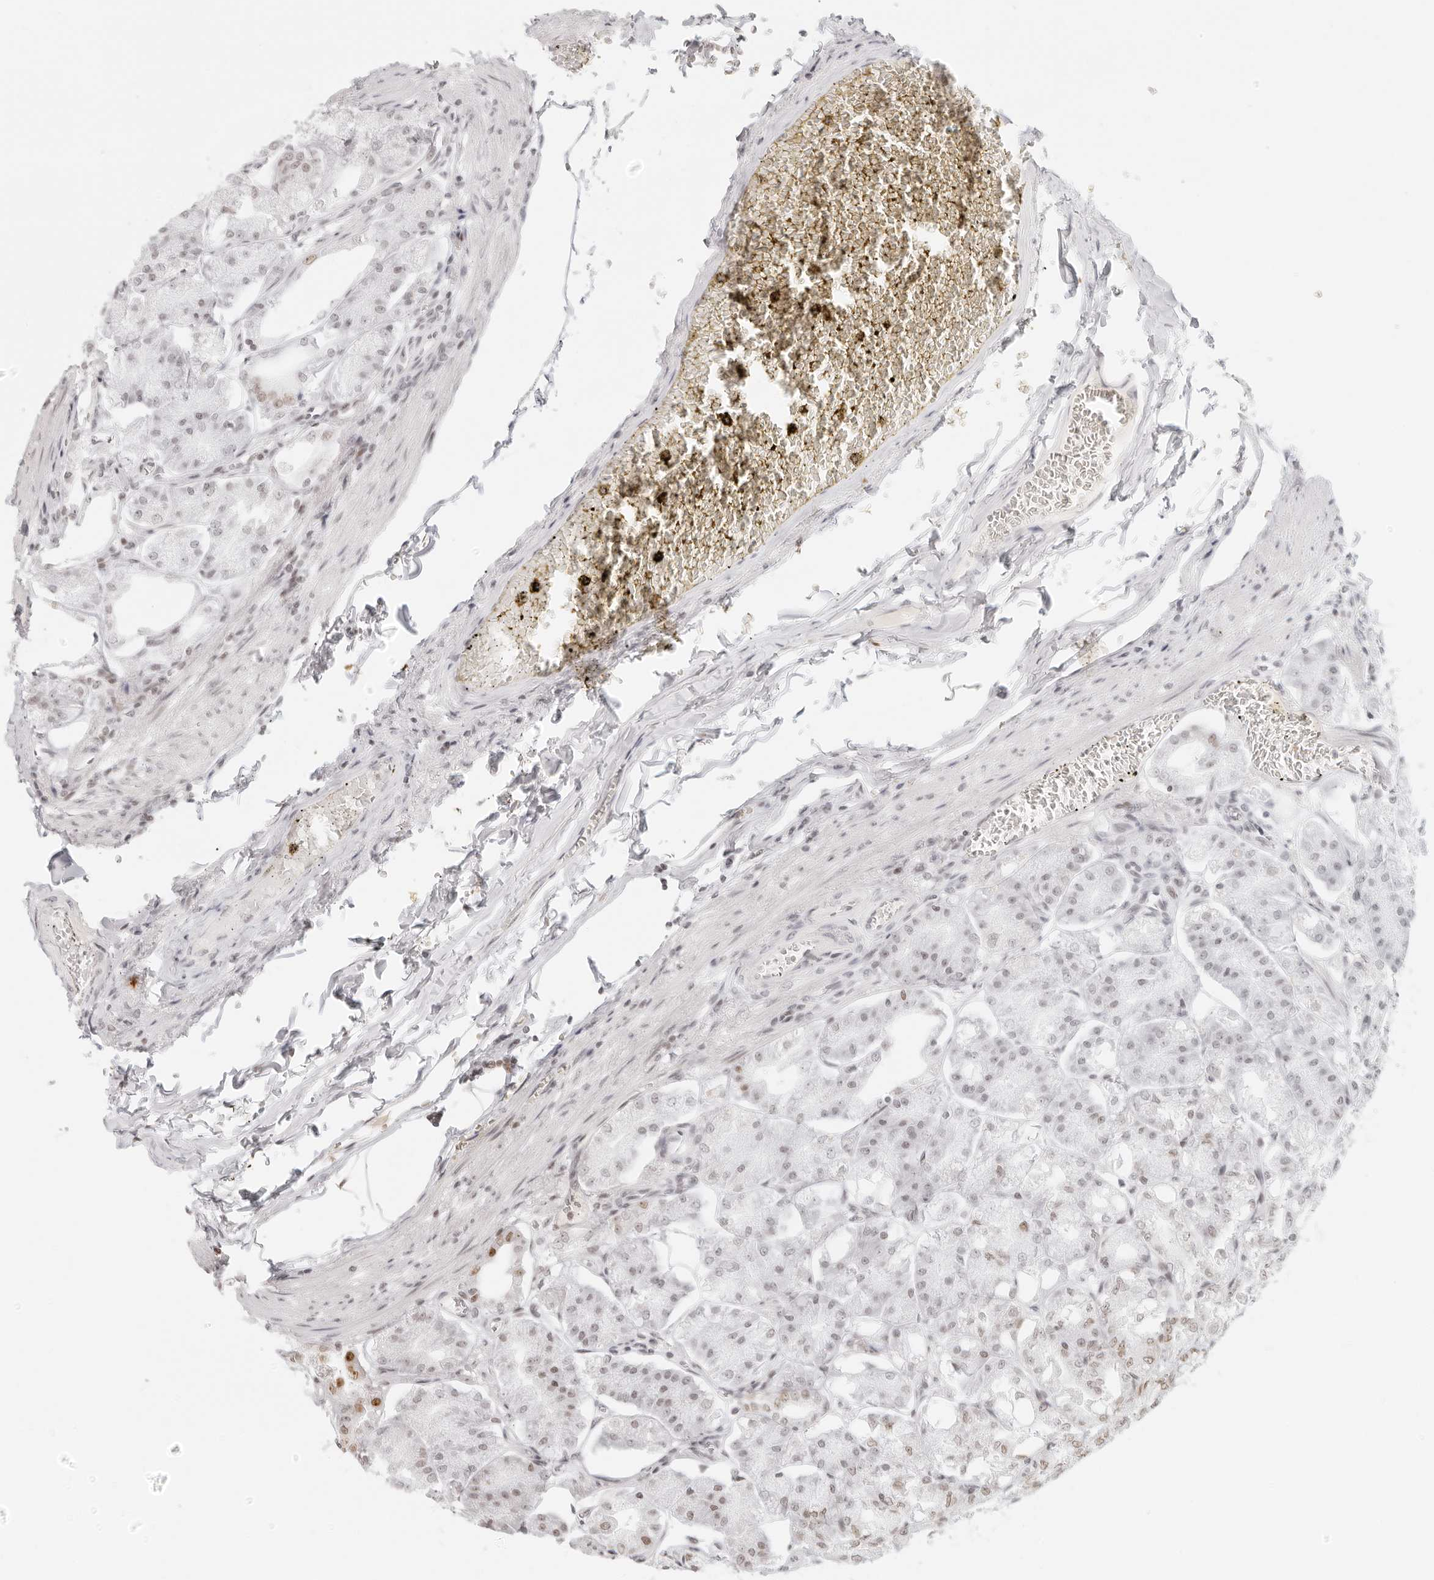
{"staining": {"intensity": "moderate", "quantity": "25%-75%", "location": "nuclear"}, "tissue": "stomach", "cell_type": "Glandular cells", "image_type": "normal", "snomed": [{"axis": "morphology", "description": "Normal tissue, NOS"}, {"axis": "topography", "description": "Stomach, lower"}], "caption": "Immunohistochemistry (DAB) staining of unremarkable stomach shows moderate nuclear protein positivity in about 25%-75% of glandular cells. (Brightfield microscopy of DAB IHC at high magnification).", "gene": "RCC1", "patient": {"sex": "male", "age": 71}}